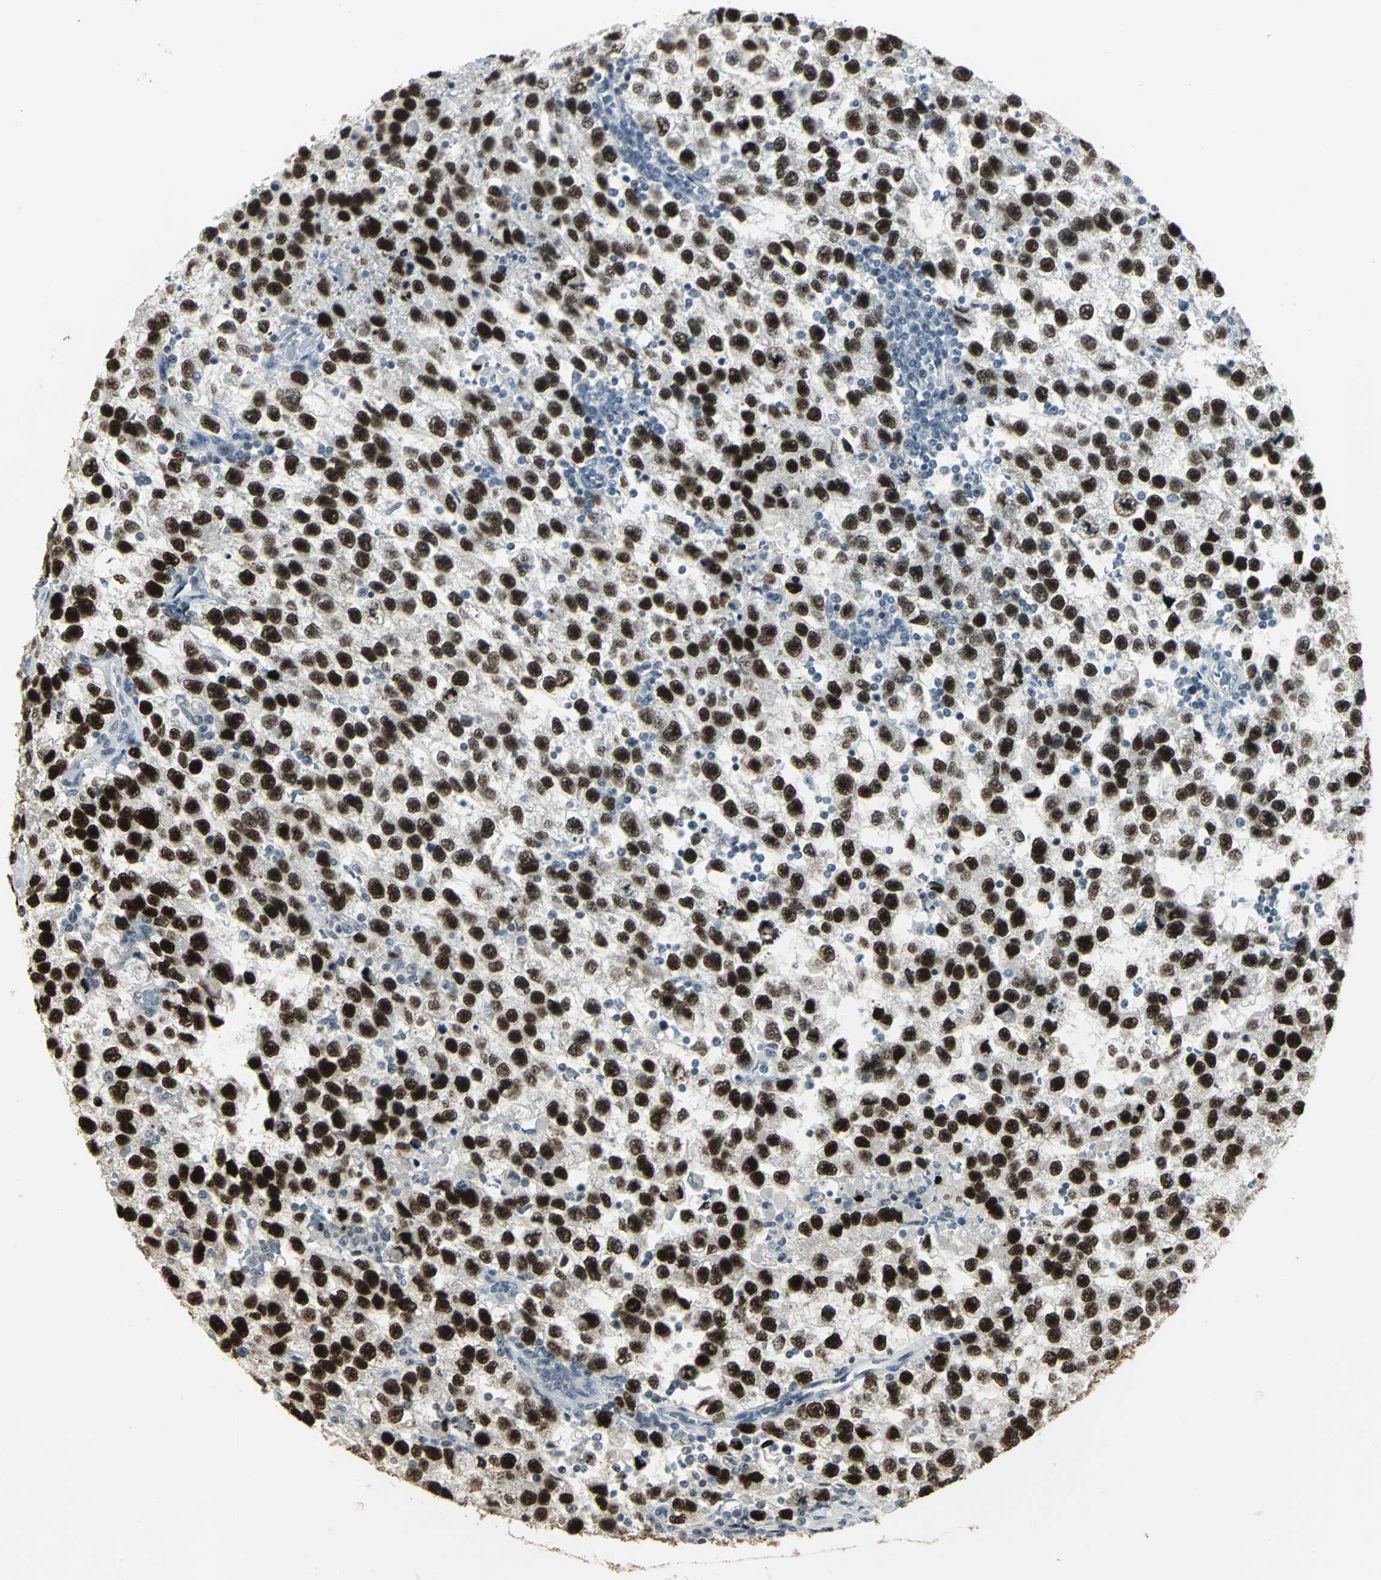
{"staining": {"intensity": "strong", "quantity": ">75%", "location": "nuclear"}, "tissue": "testis cancer", "cell_type": "Tumor cells", "image_type": "cancer", "snomed": [{"axis": "morphology", "description": "Seminoma, NOS"}, {"axis": "topography", "description": "Testis"}], "caption": "High-magnification brightfield microscopy of seminoma (testis) stained with DAB (brown) and counterstained with hematoxylin (blue). tumor cells exhibit strong nuclear expression is present in about>75% of cells.", "gene": "CBX3", "patient": {"sex": "male", "age": 33}}